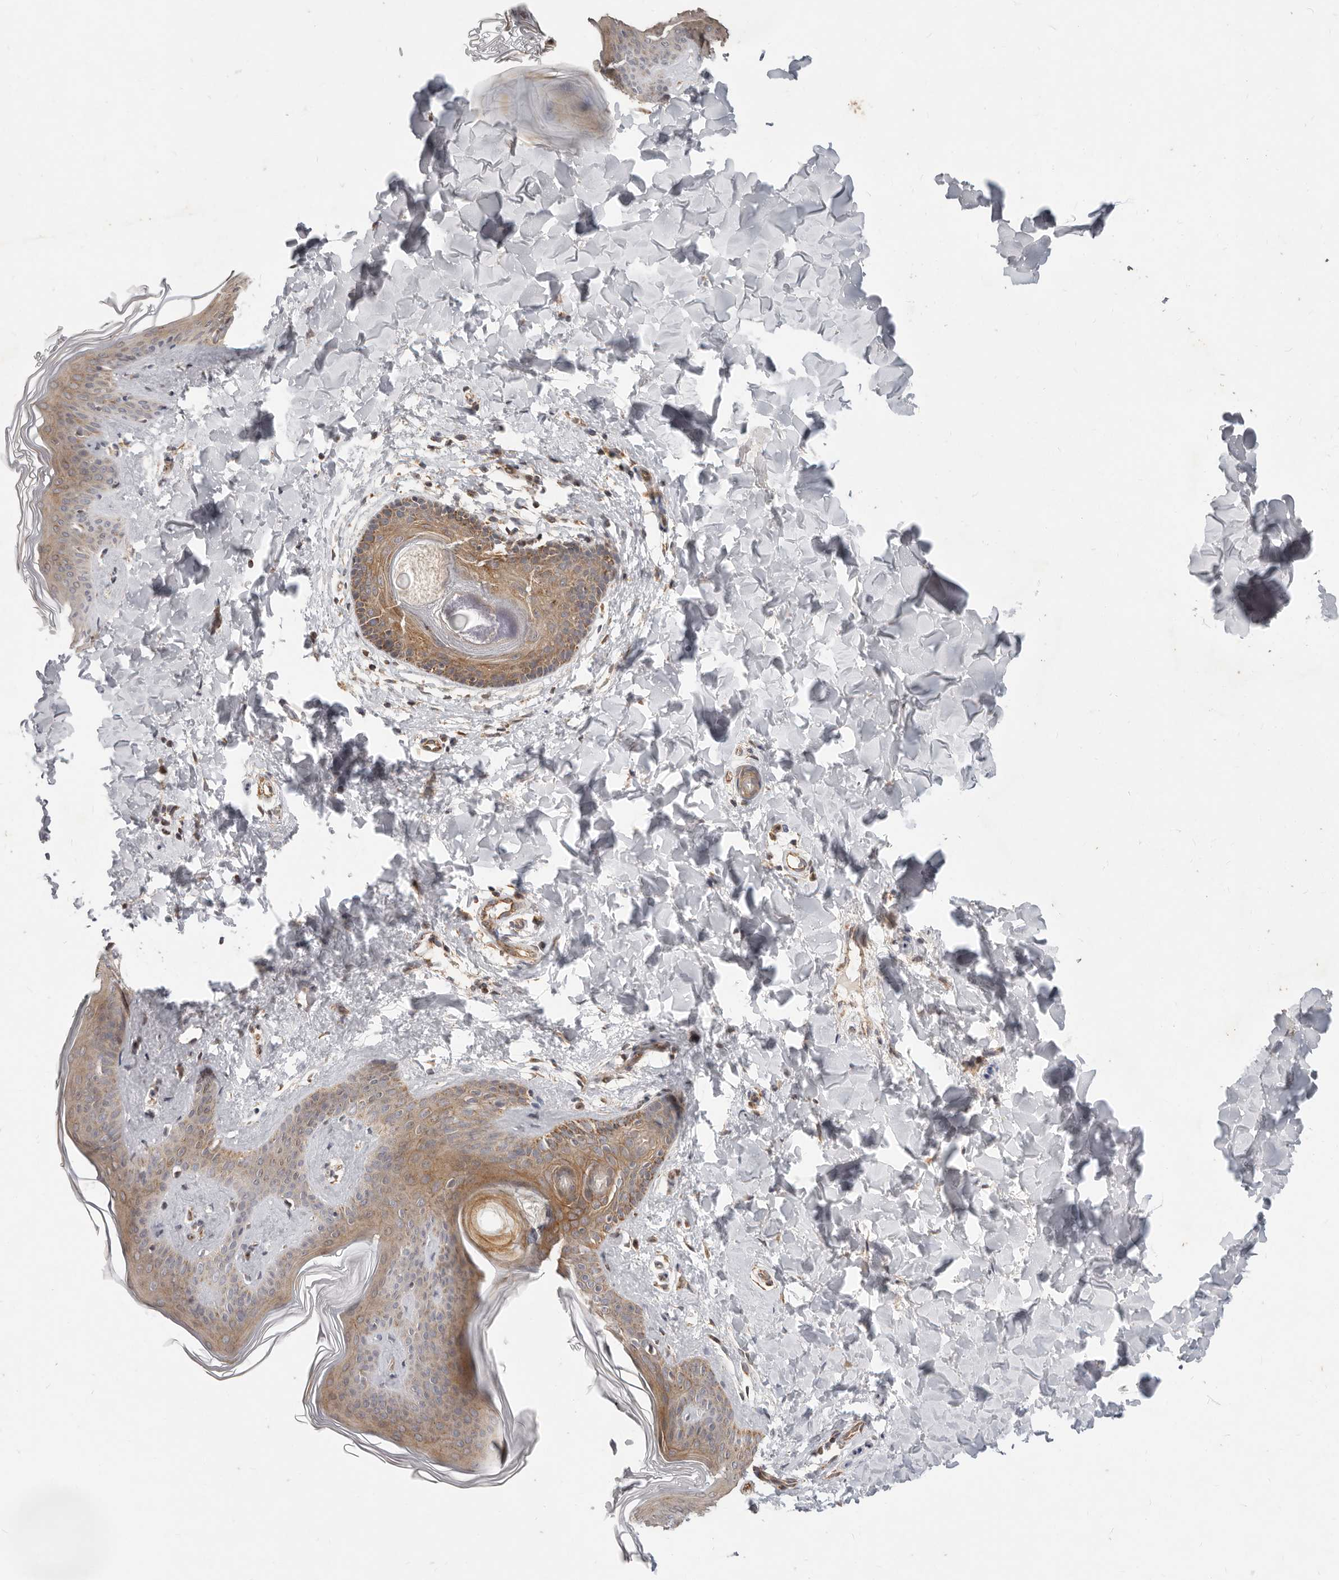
{"staining": {"intensity": "negative", "quantity": "none", "location": "none"}, "tissue": "skin", "cell_type": "Fibroblasts", "image_type": "normal", "snomed": [{"axis": "morphology", "description": "Normal tissue, NOS"}, {"axis": "topography", "description": "Skin"}], "caption": "An immunohistochemistry histopathology image of normal skin is shown. There is no staining in fibroblasts of skin.", "gene": "USP49", "patient": {"sex": "female", "age": 17}}